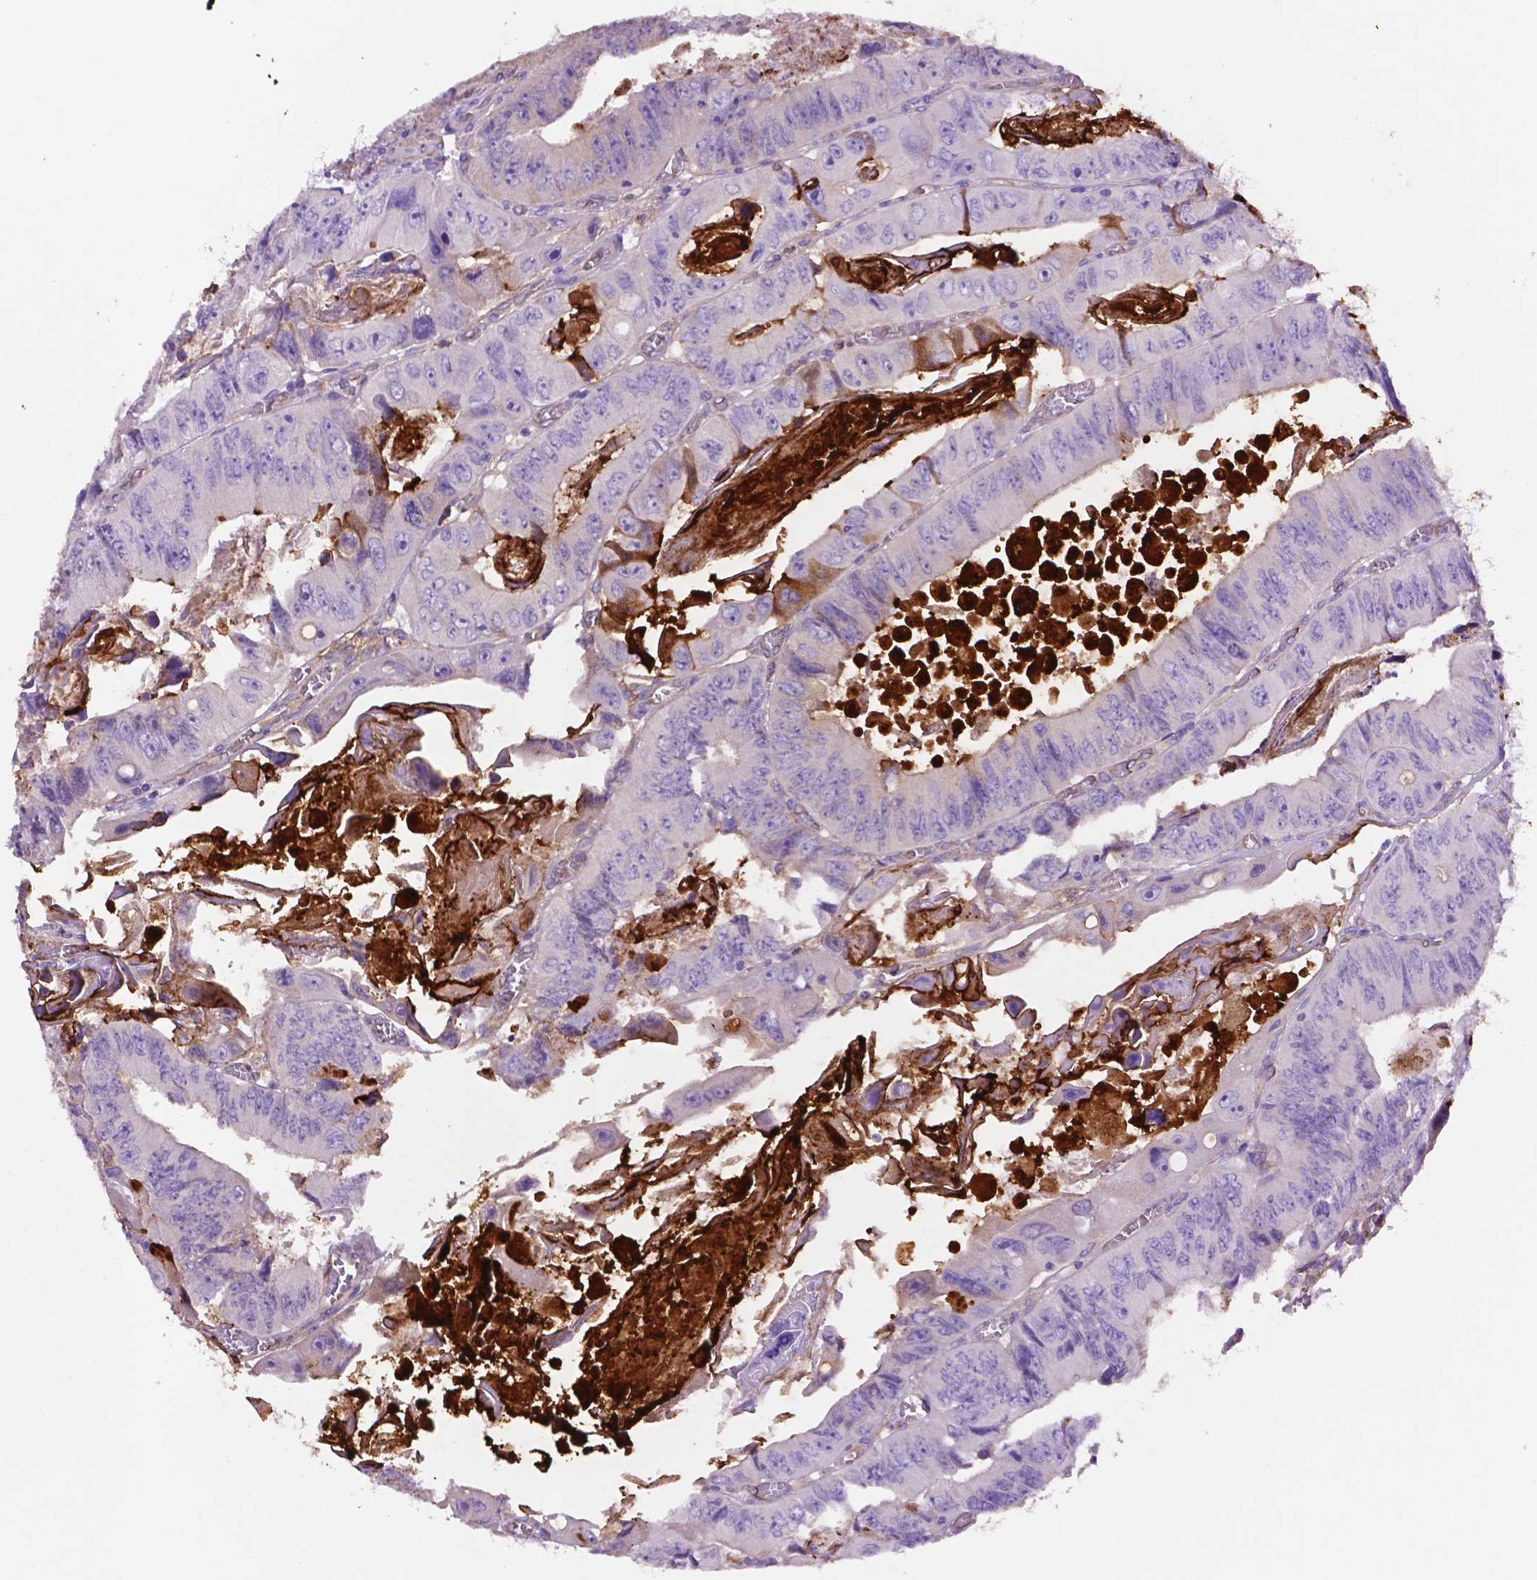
{"staining": {"intensity": "moderate", "quantity": "<25%", "location": "cytoplasmic/membranous"}, "tissue": "colorectal cancer", "cell_type": "Tumor cells", "image_type": "cancer", "snomed": [{"axis": "morphology", "description": "Adenocarcinoma, NOS"}, {"axis": "topography", "description": "Colon"}], "caption": "A low amount of moderate cytoplasmic/membranous expression is seen in approximately <25% of tumor cells in colorectal cancer tissue.", "gene": "GDPD5", "patient": {"sex": "female", "age": 84}}